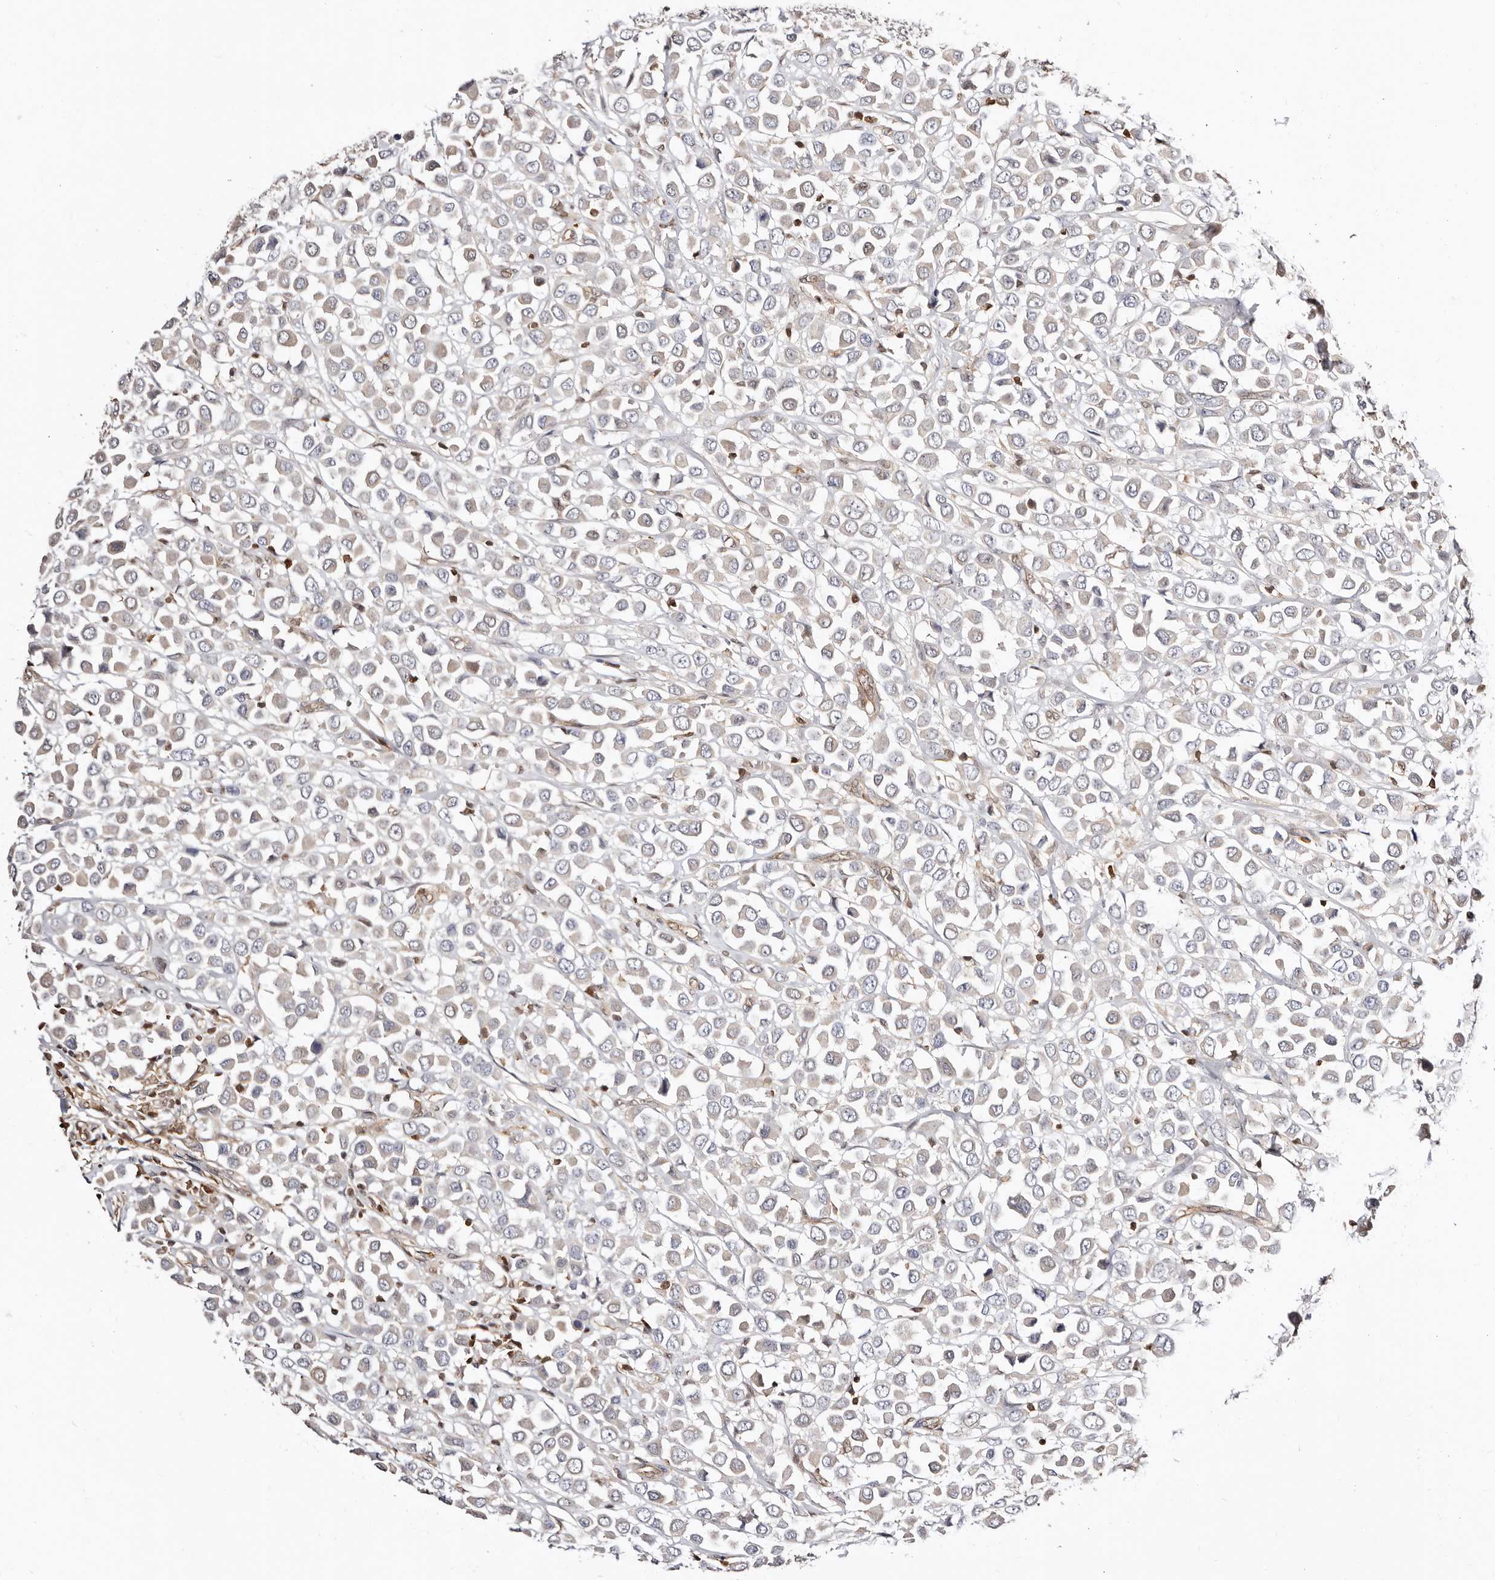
{"staining": {"intensity": "negative", "quantity": "none", "location": "none"}, "tissue": "breast cancer", "cell_type": "Tumor cells", "image_type": "cancer", "snomed": [{"axis": "morphology", "description": "Duct carcinoma"}, {"axis": "topography", "description": "Breast"}], "caption": "Tumor cells are negative for brown protein staining in infiltrating ductal carcinoma (breast).", "gene": "STAT5A", "patient": {"sex": "female", "age": 61}}